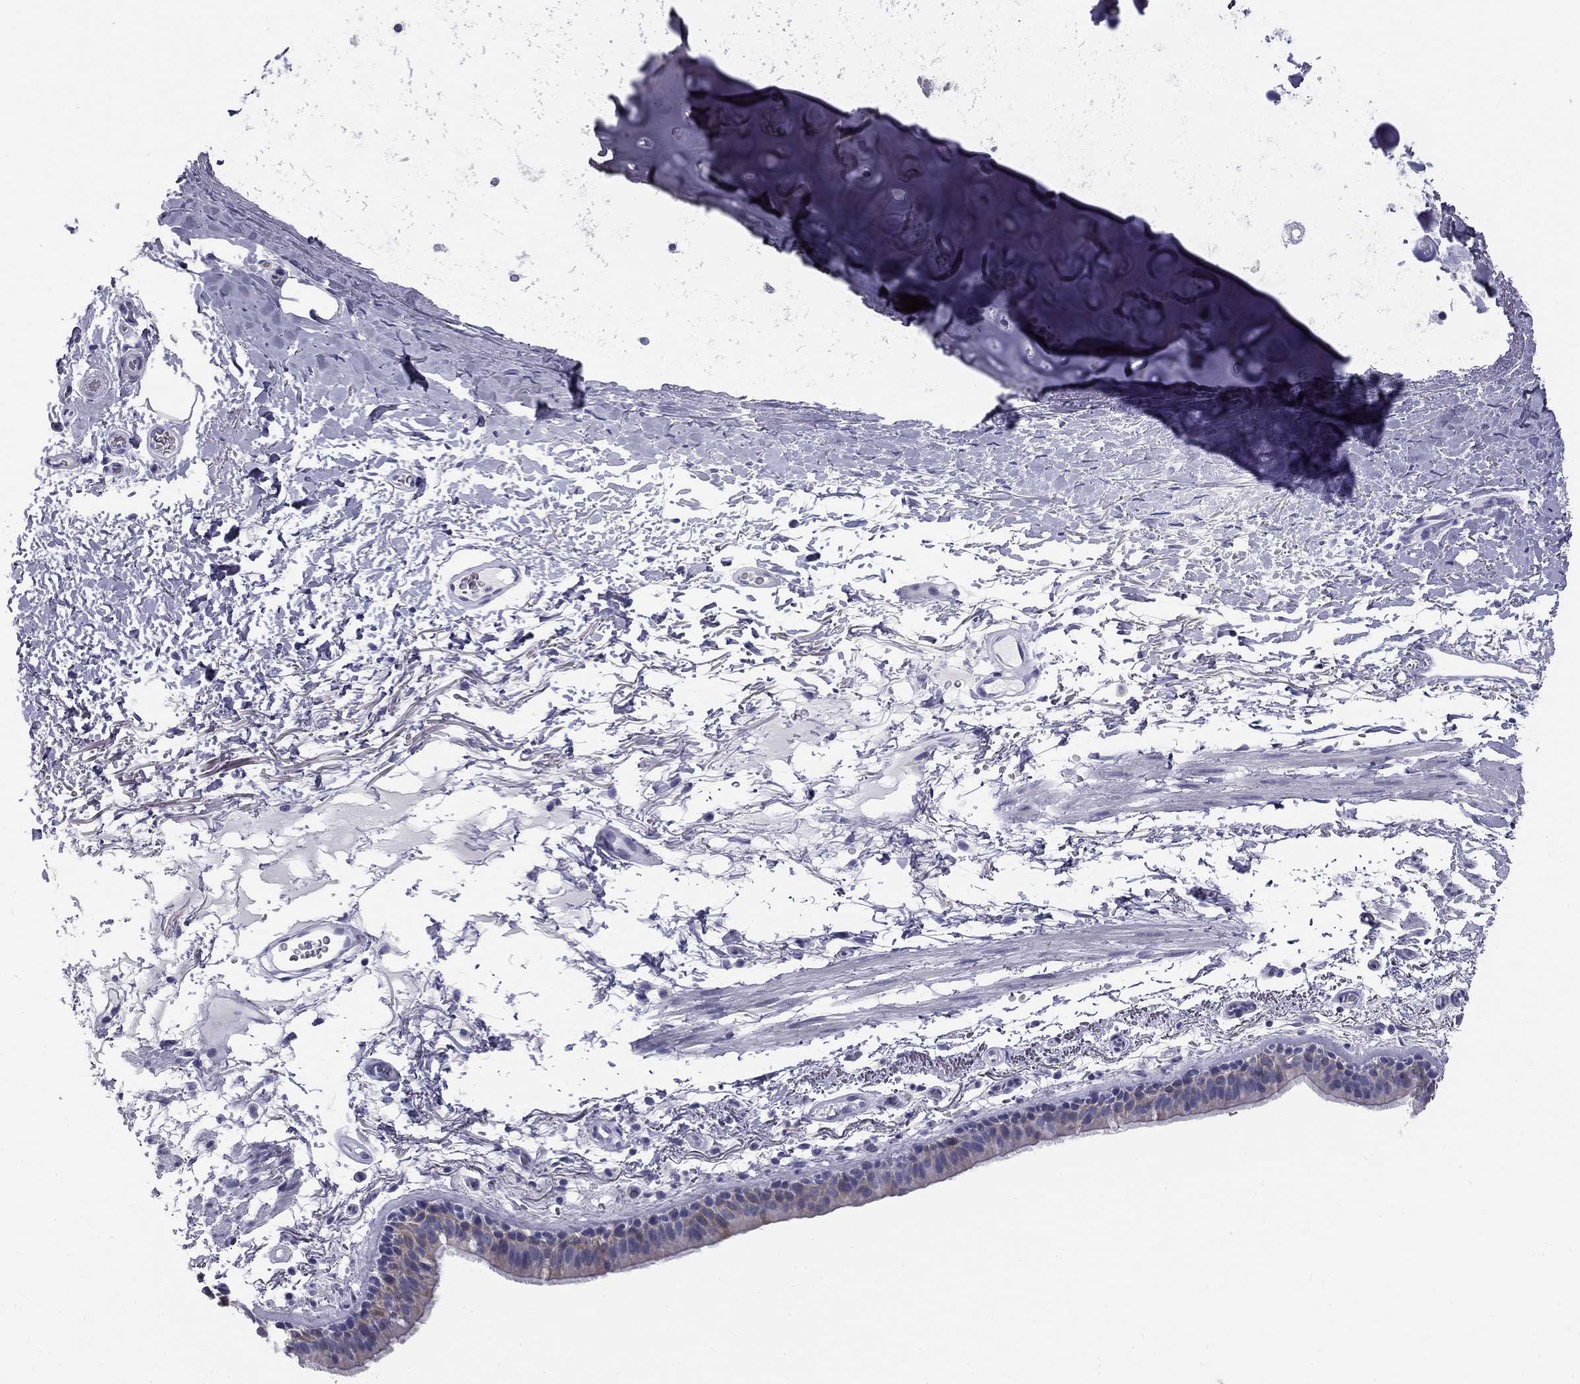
{"staining": {"intensity": "negative", "quantity": "none", "location": "none"}, "tissue": "bronchus", "cell_type": "Respiratory epithelial cells", "image_type": "normal", "snomed": [{"axis": "morphology", "description": "Normal tissue, NOS"}, {"axis": "topography", "description": "Lymph node"}, {"axis": "topography", "description": "Bronchus"}], "caption": "An immunohistochemistry (IHC) image of unremarkable bronchus is shown. There is no staining in respiratory epithelial cells of bronchus. Nuclei are stained in blue.", "gene": "SULT2B1", "patient": {"sex": "female", "age": 70}}